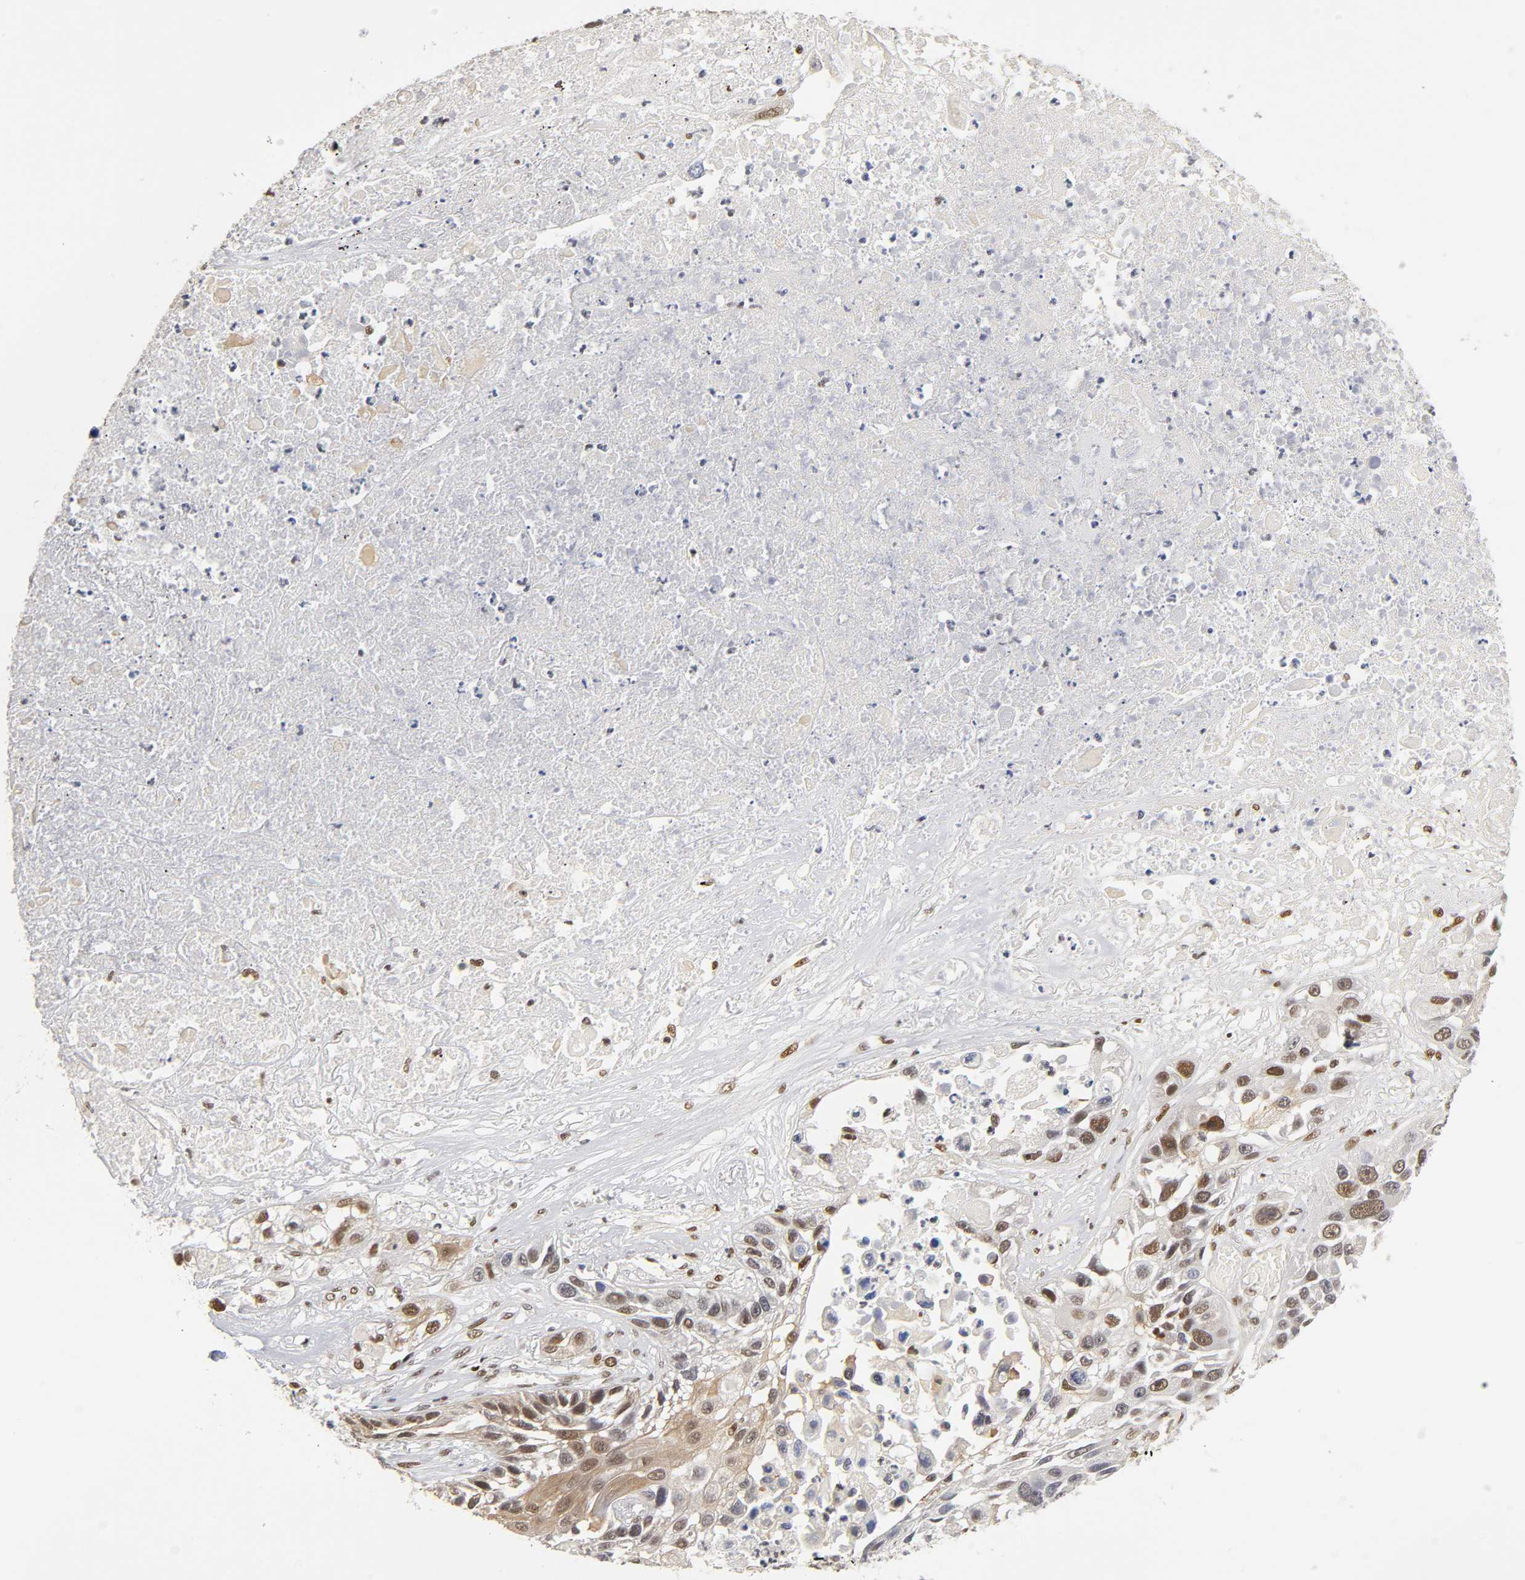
{"staining": {"intensity": "moderate", "quantity": "25%-75%", "location": "nuclear"}, "tissue": "lung cancer", "cell_type": "Tumor cells", "image_type": "cancer", "snomed": [{"axis": "morphology", "description": "Squamous cell carcinoma, NOS"}, {"axis": "topography", "description": "Lung"}], "caption": "Human lung cancer stained with a protein marker reveals moderate staining in tumor cells.", "gene": "NR3C1", "patient": {"sex": "male", "age": 71}}